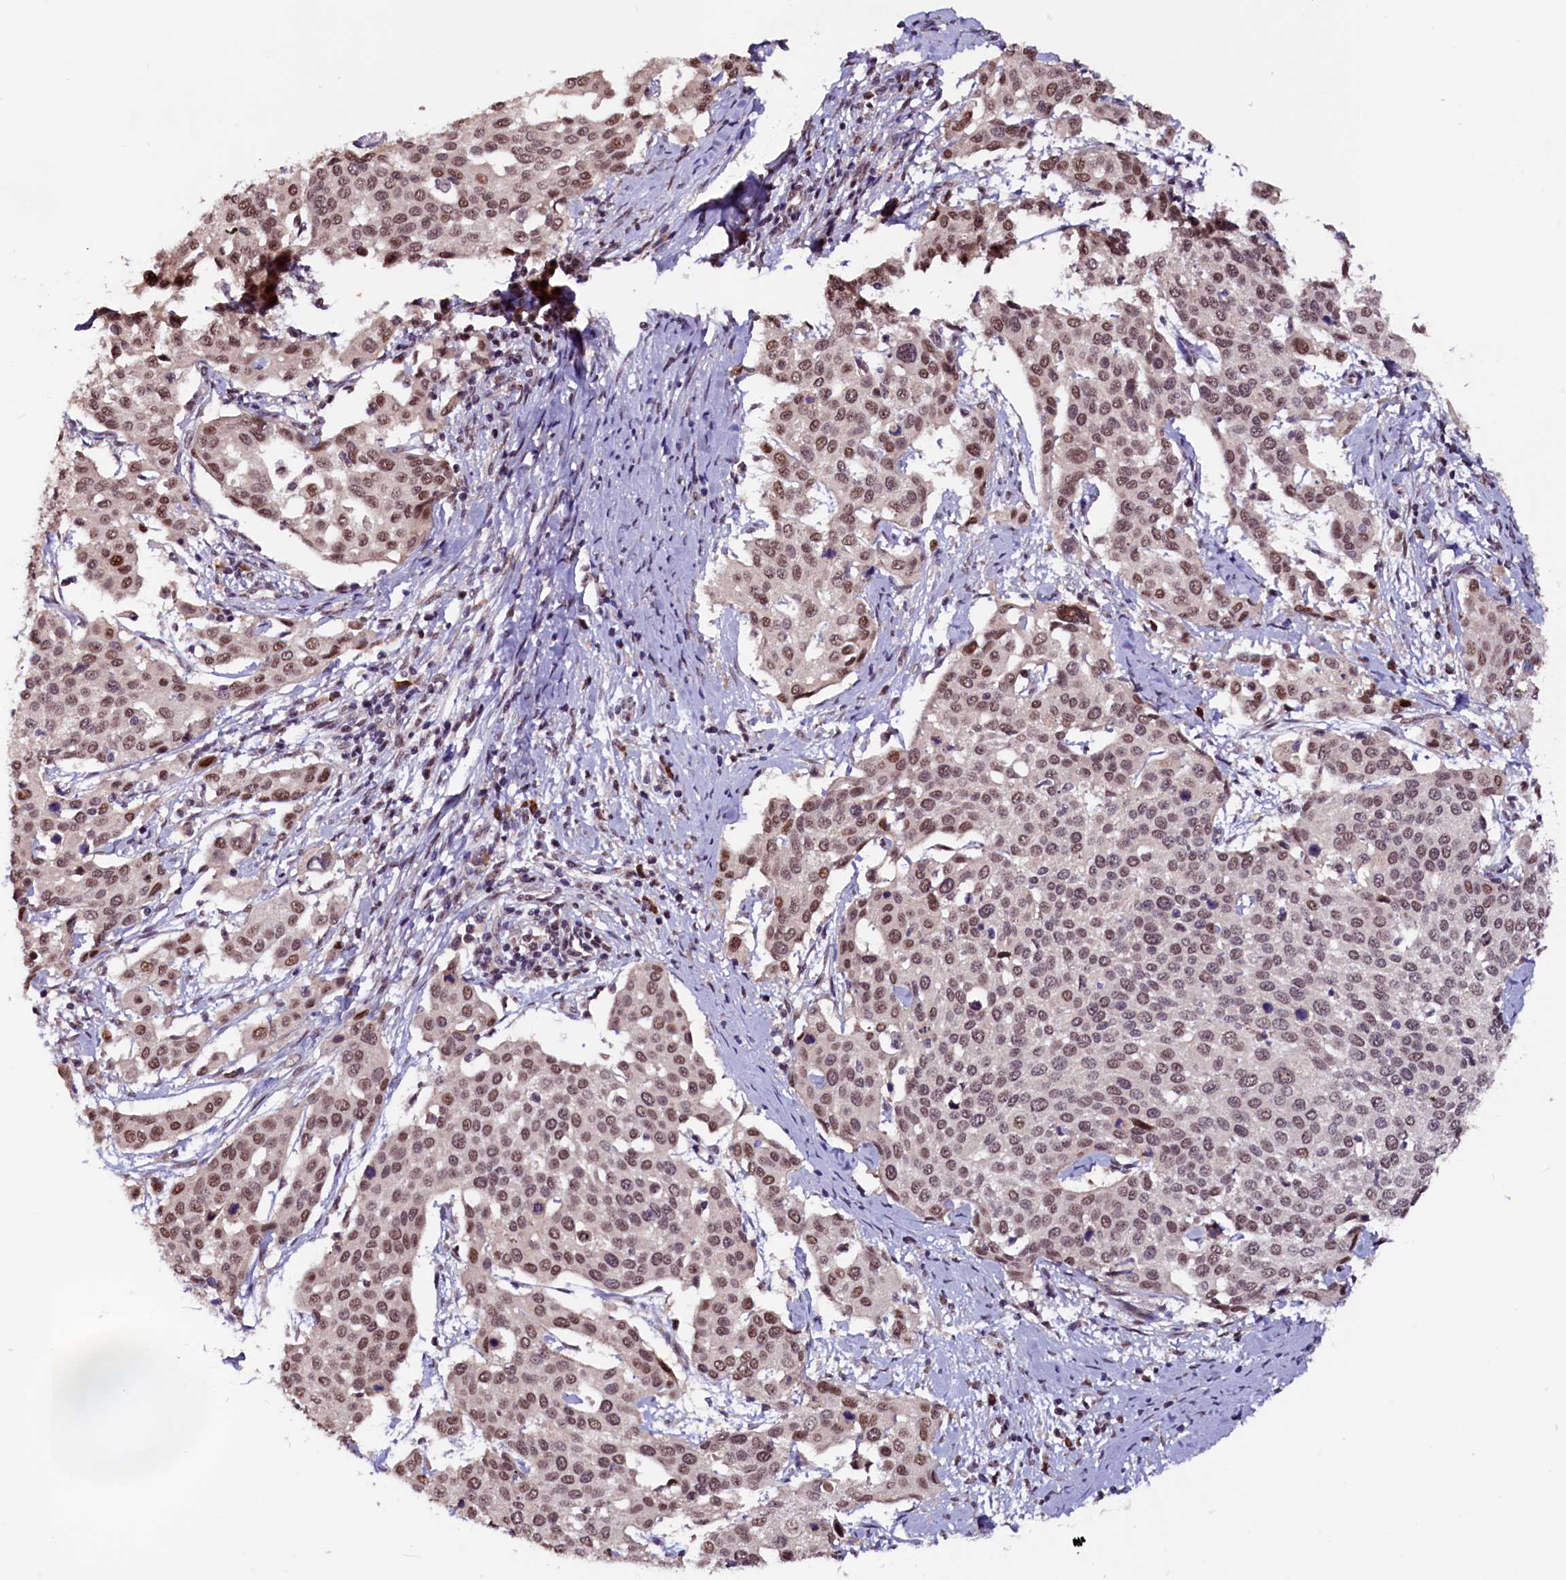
{"staining": {"intensity": "moderate", "quantity": ">75%", "location": "nuclear"}, "tissue": "cervical cancer", "cell_type": "Tumor cells", "image_type": "cancer", "snomed": [{"axis": "morphology", "description": "Squamous cell carcinoma, NOS"}, {"axis": "topography", "description": "Cervix"}], "caption": "Immunohistochemistry of cervical cancer (squamous cell carcinoma) shows medium levels of moderate nuclear positivity in about >75% of tumor cells.", "gene": "RNMT", "patient": {"sex": "female", "age": 44}}